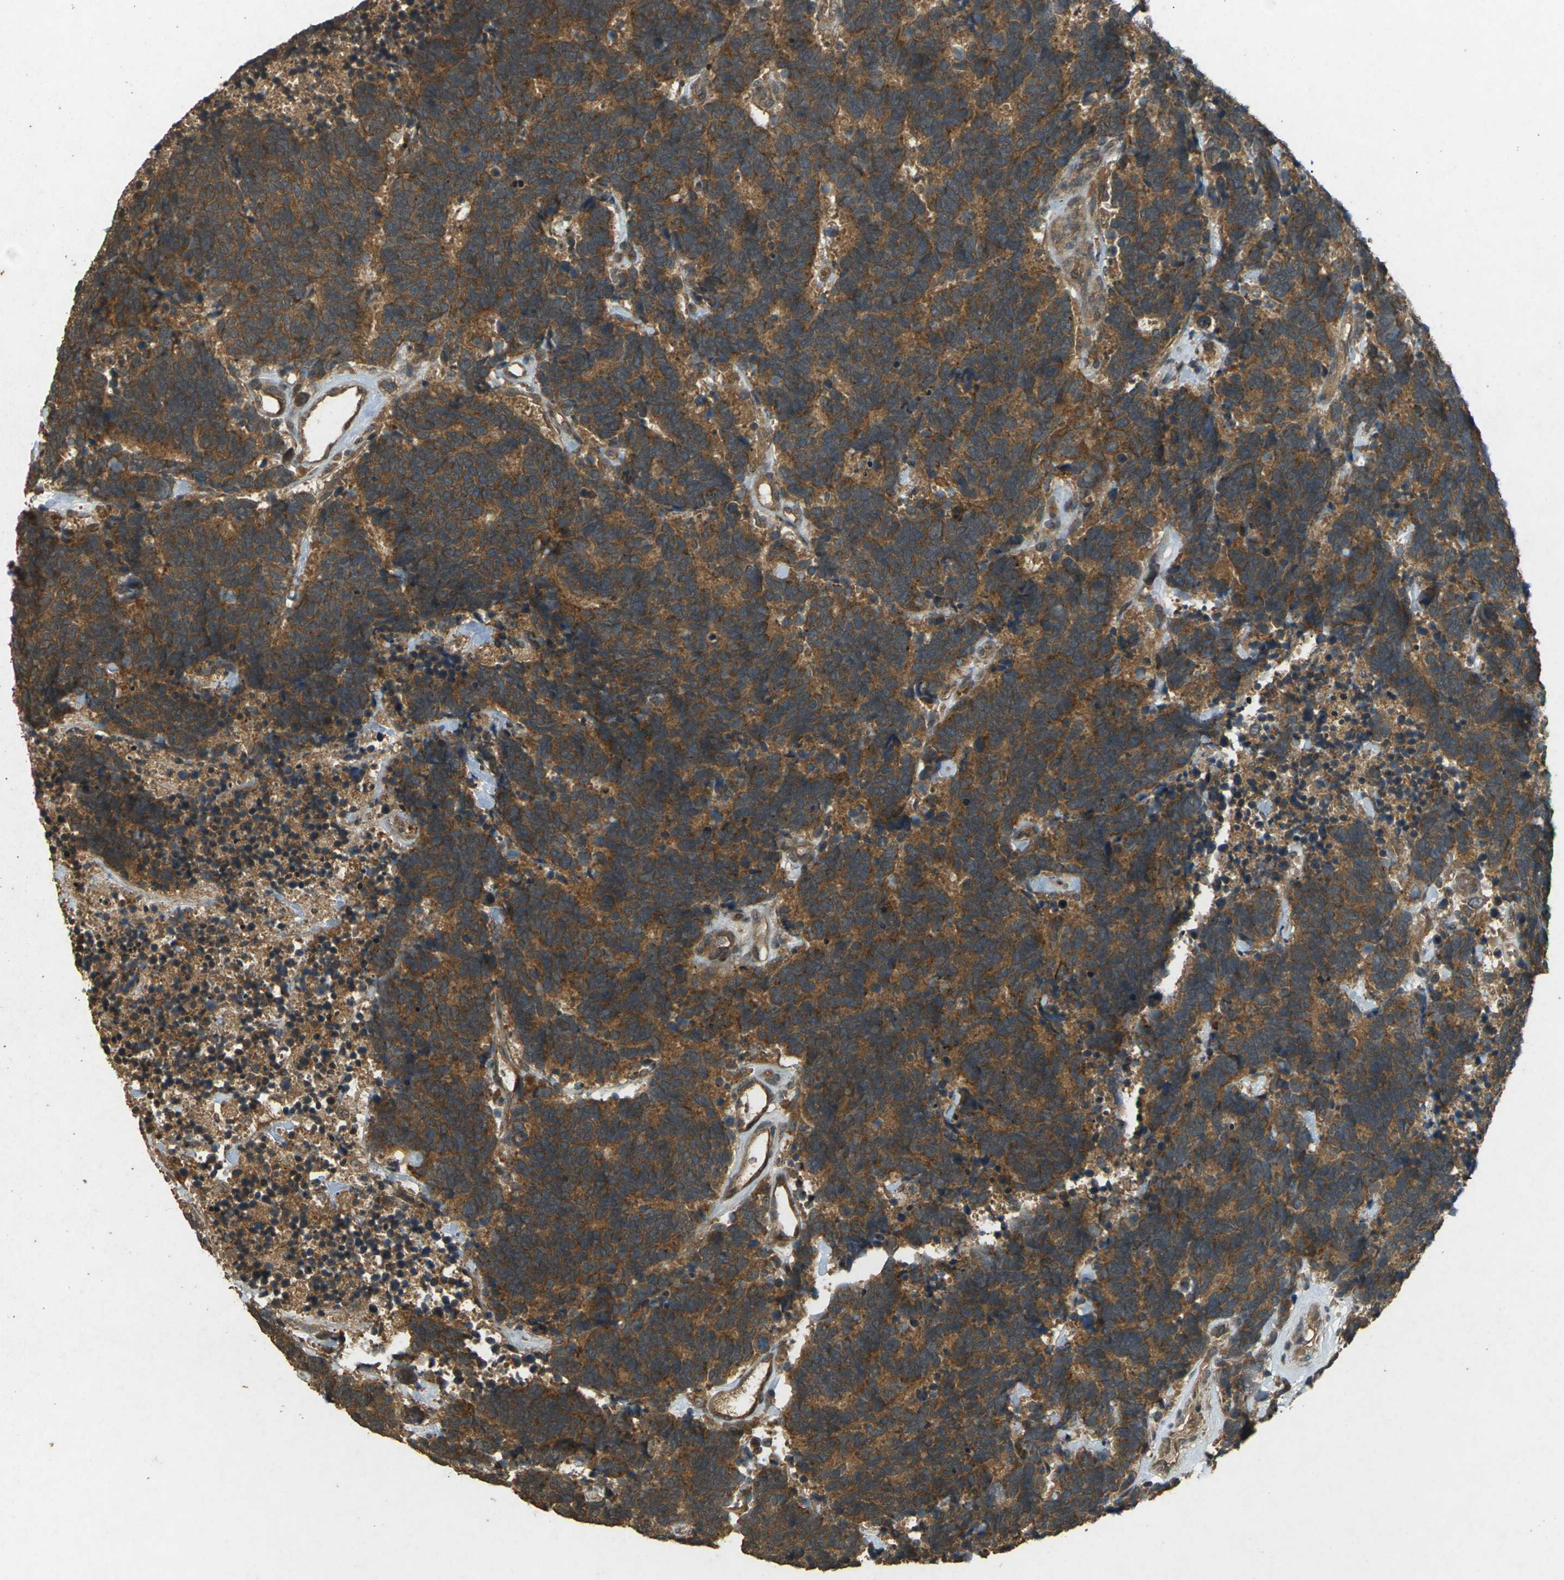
{"staining": {"intensity": "strong", "quantity": ">75%", "location": "cytoplasmic/membranous"}, "tissue": "carcinoid", "cell_type": "Tumor cells", "image_type": "cancer", "snomed": [{"axis": "morphology", "description": "Carcinoma, NOS"}, {"axis": "morphology", "description": "Carcinoid, malignant, NOS"}, {"axis": "topography", "description": "Urinary bladder"}], "caption": "A high-resolution micrograph shows immunohistochemistry (IHC) staining of carcinoid, which exhibits strong cytoplasmic/membranous staining in about >75% of tumor cells. Immunohistochemistry (ihc) stains the protein of interest in brown and the nuclei are stained blue.", "gene": "TAP1", "patient": {"sex": "male", "age": 57}}